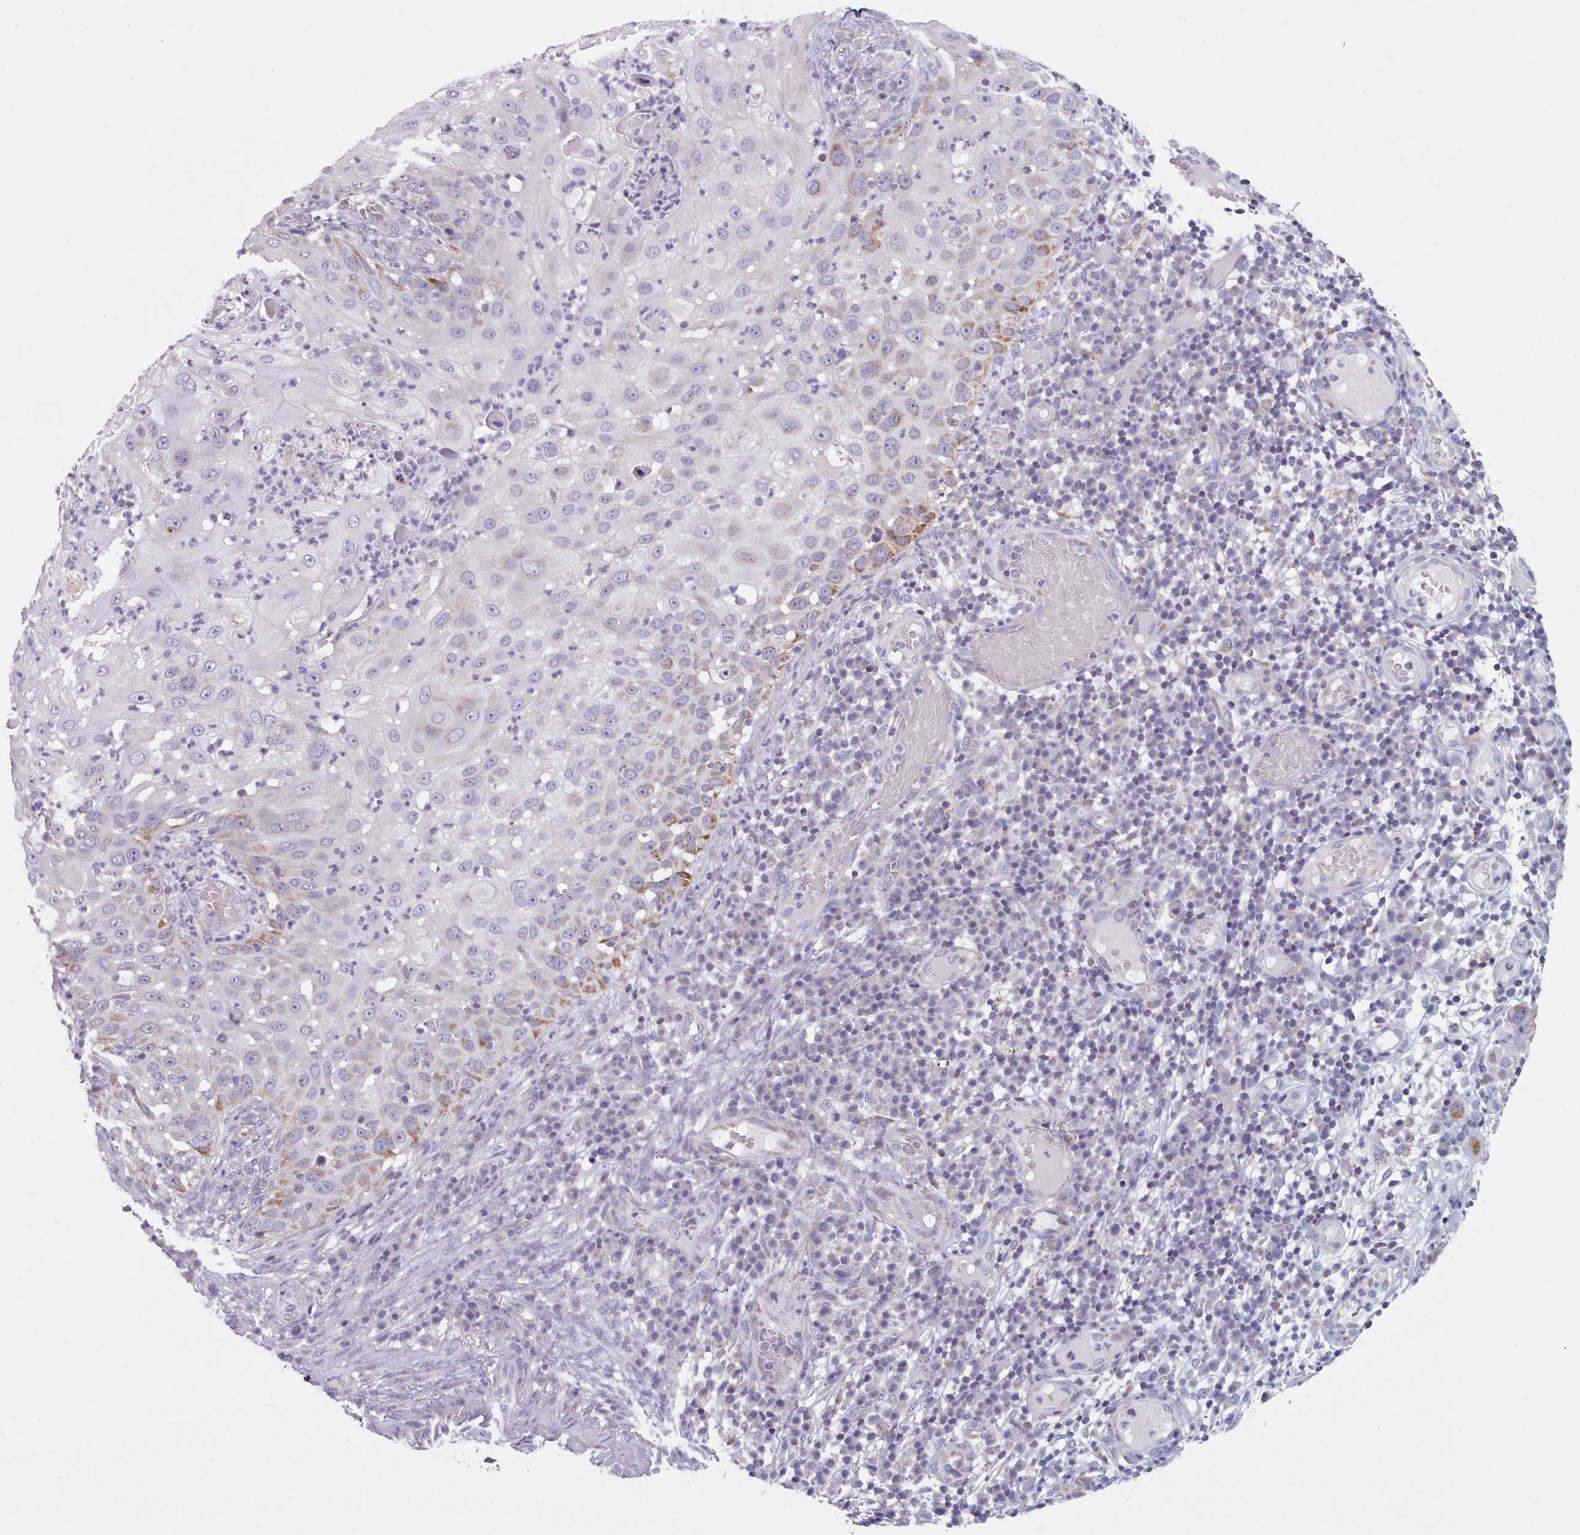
{"staining": {"intensity": "moderate", "quantity": "<25%", "location": "cytoplasmic/membranous"}, "tissue": "skin cancer", "cell_type": "Tumor cells", "image_type": "cancer", "snomed": [{"axis": "morphology", "description": "Squamous cell carcinoma, NOS"}, {"axis": "topography", "description": "Skin"}], "caption": "The immunohistochemical stain shows moderate cytoplasmic/membranous expression in tumor cells of squamous cell carcinoma (skin) tissue.", "gene": "FAM170B", "patient": {"sex": "female", "age": 44}}